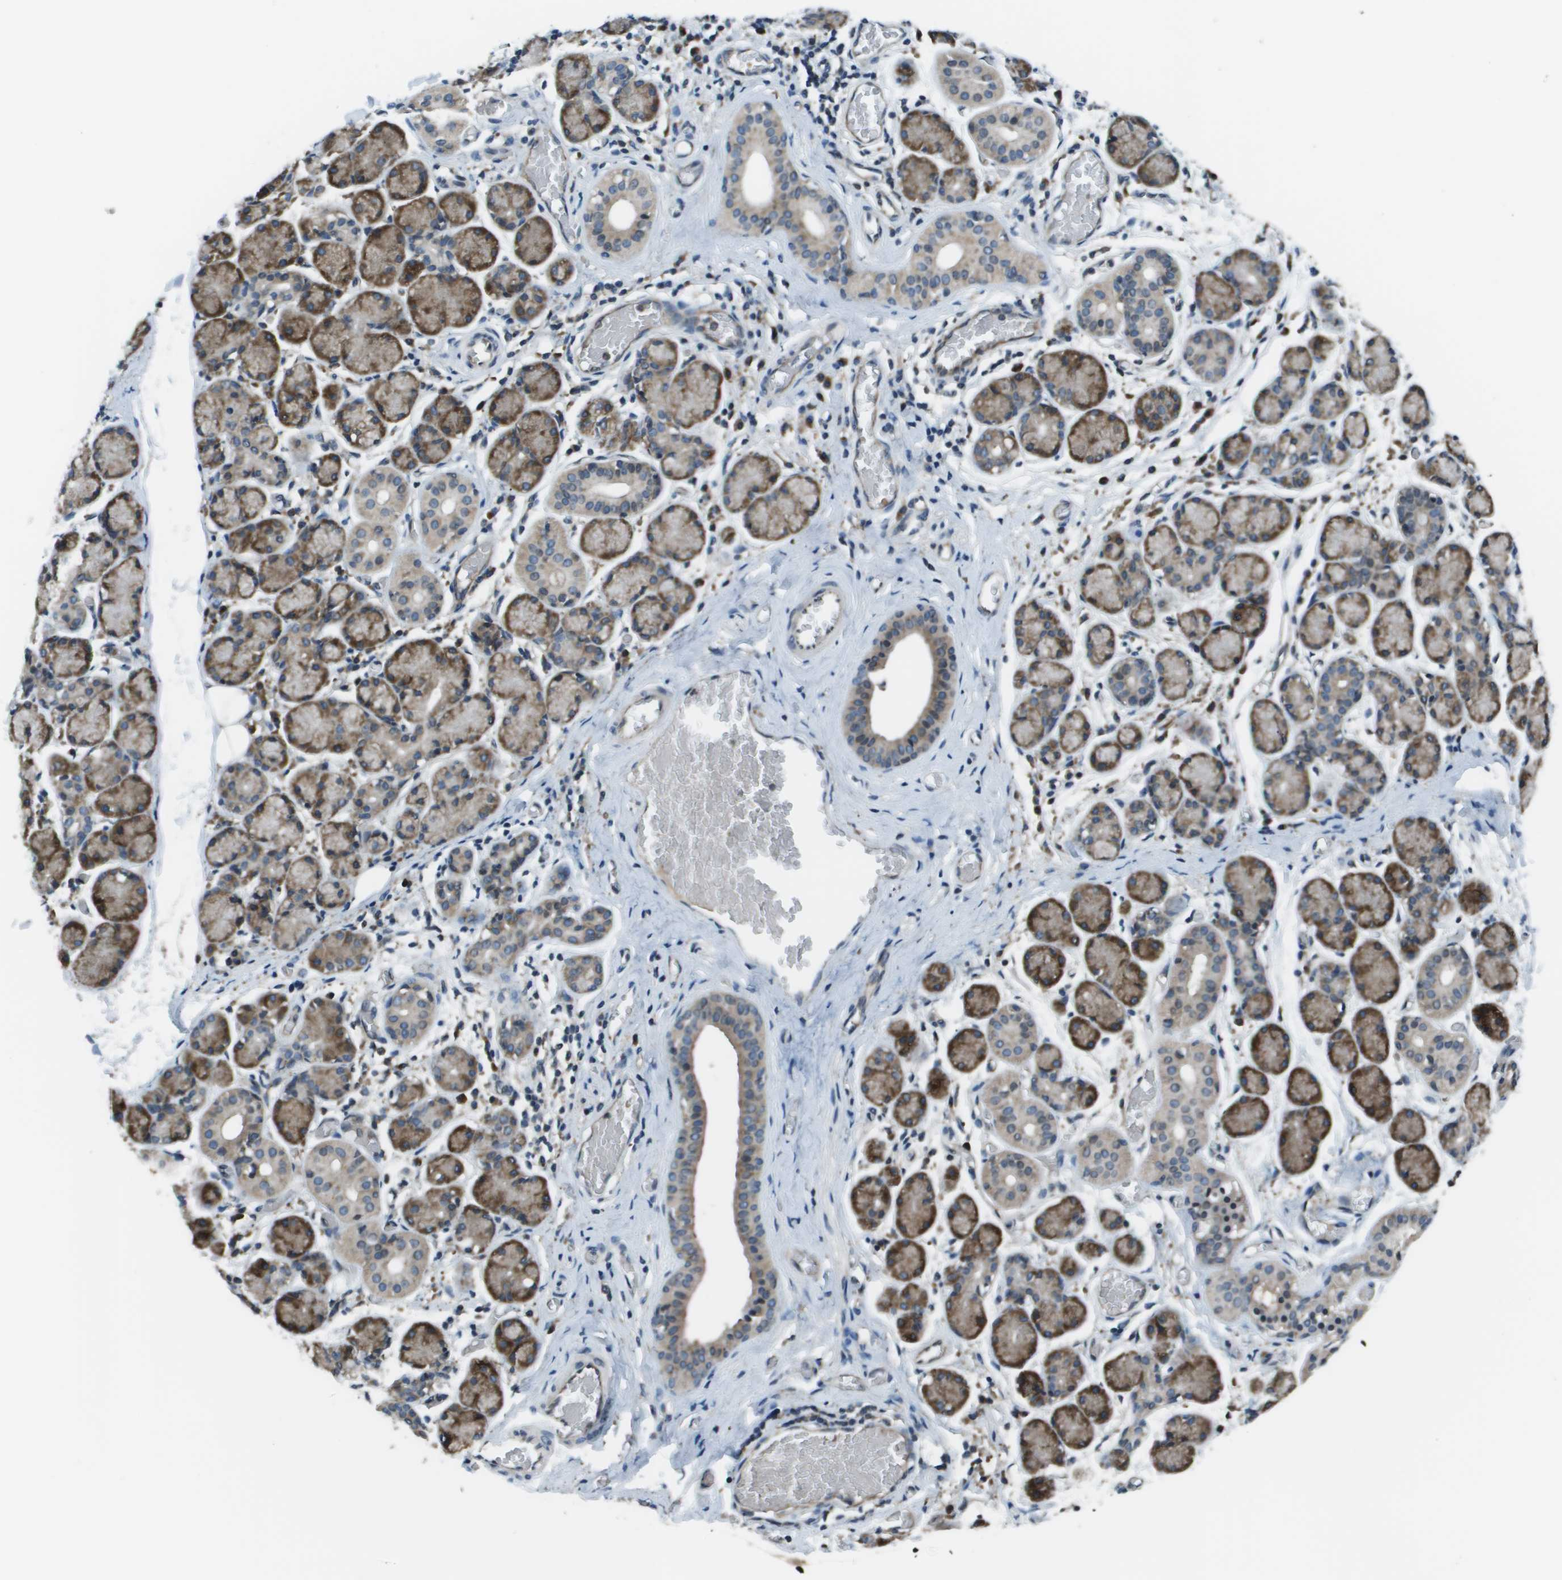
{"staining": {"intensity": "moderate", "quantity": ">75%", "location": "cytoplasmic/membranous"}, "tissue": "salivary gland", "cell_type": "Glandular cells", "image_type": "normal", "snomed": [{"axis": "morphology", "description": "Normal tissue, NOS"}, {"axis": "topography", "description": "Salivary gland"}], "caption": "Unremarkable salivary gland demonstrates moderate cytoplasmic/membranous expression in about >75% of glandular cells.", "gene": "EIF3B", "patient": {"sex": "female", "age": 24}}